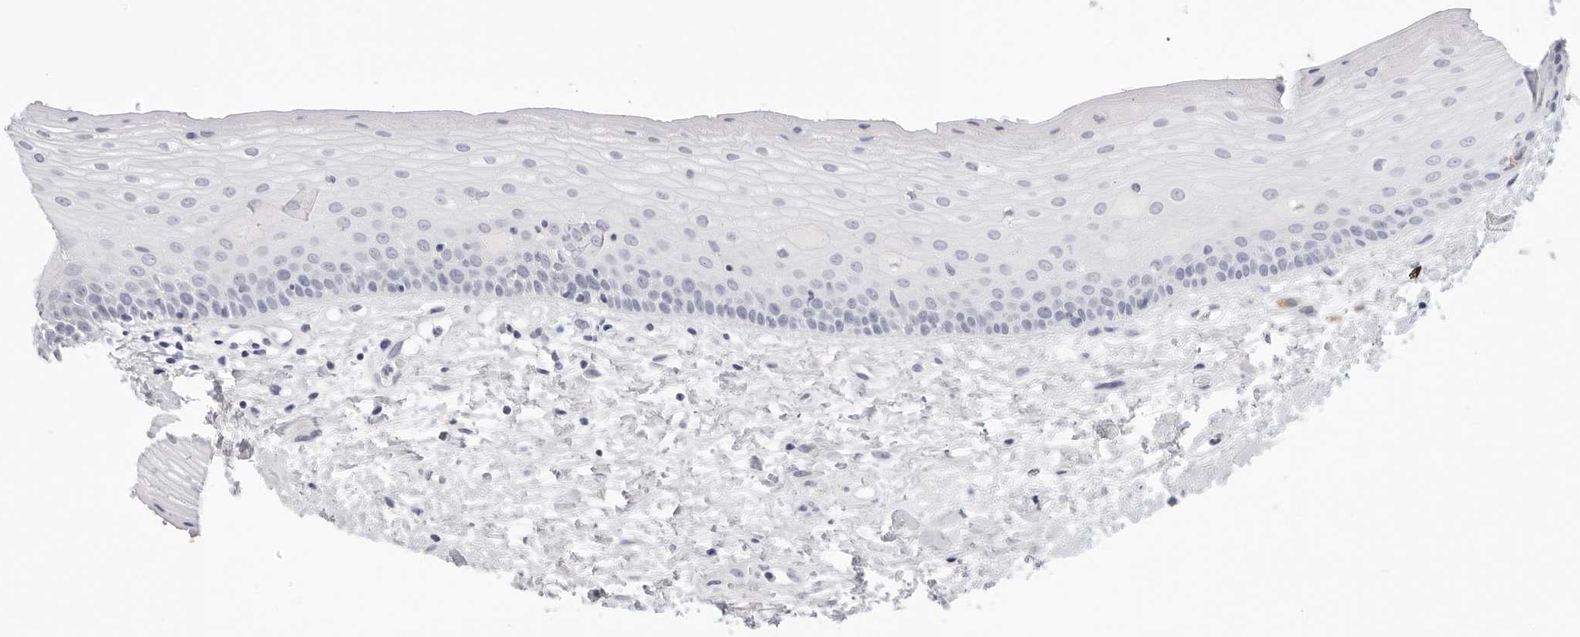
{"staining": {"intensity": "negative", "quantity": "none", "location": "none"}, "tissue": "oral mucosa", "cell_type": "Squamous epithelial cells", "image_type": "normal", "snomed": [{"axis": "morphology", "description": "Normal tissue, NOS"}, {"axis": "topography", "description": "Oral tissue"}], "caption": "Immunohistochemistry (IHC) image of unremarkable oral mucosa stained for a protein (brown), which exhibits no expression in squamous epithelial cells.", "gene": "EDN2", "patient": {"sex": "female", "age": 76}}